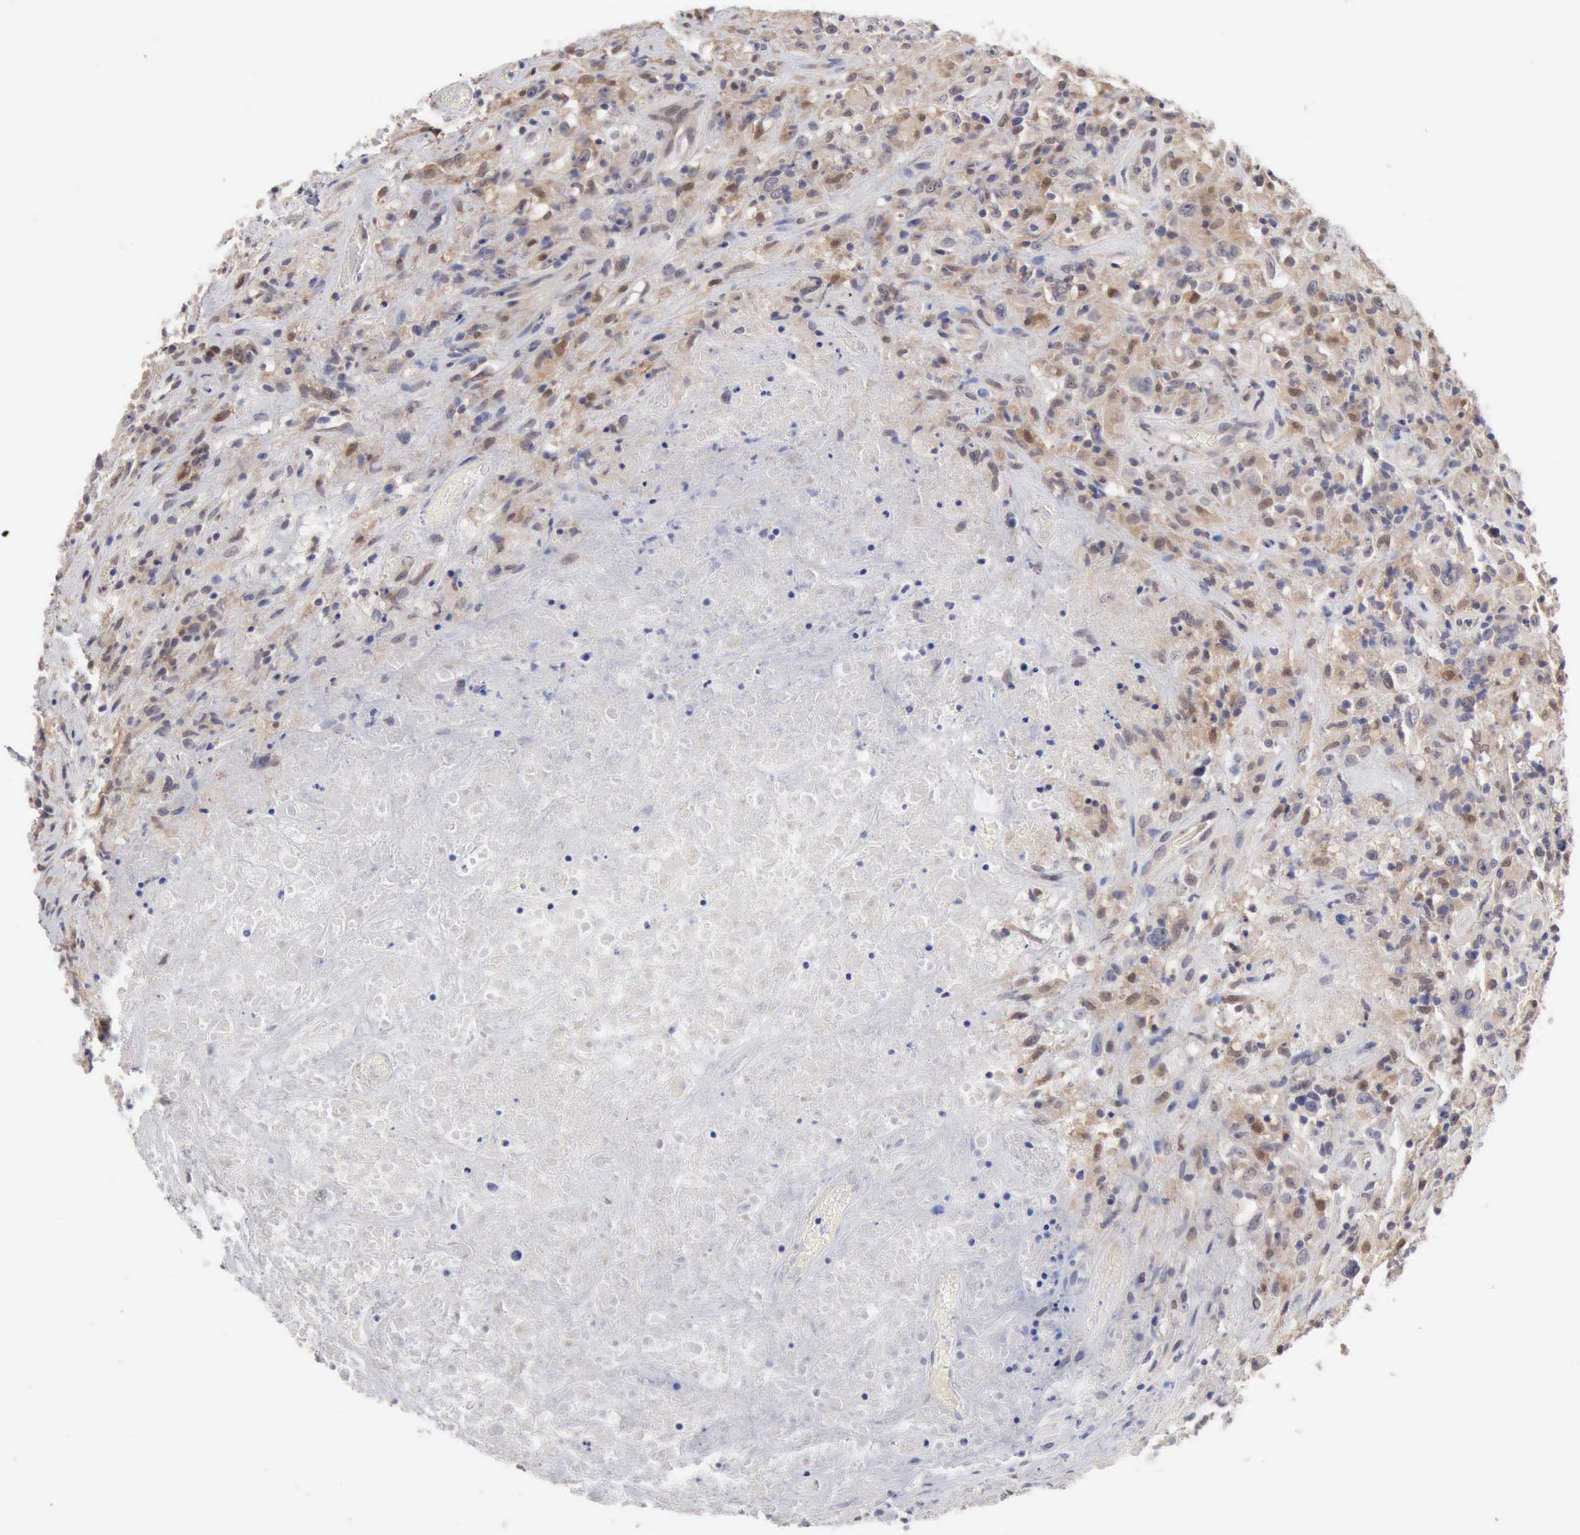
{"staining": {"intensity": "weak", "quantity": "<25%", "location": "cytoplasmic/membranous"}, "tissue": "lymphoma", "cell_type": "Tumor cells", "image_type": "cancer", "snomed": [{"axis": "morphology", "description": "Hodgkin's disease, NOS"}, {"axis": "topography", "description": "Lymph node"}], "caption": "Immunohistochemical staining of human lymphoma shows no significant expression in tumor cells. Brightfield microscopy of IHC stained with DAB (3,3'-diaminobenzidine) (brown) and hematoxylin (blue), captured at high magnification.", "gene": "PTGR2", "patient": {"sex": "male", "age": 46}}